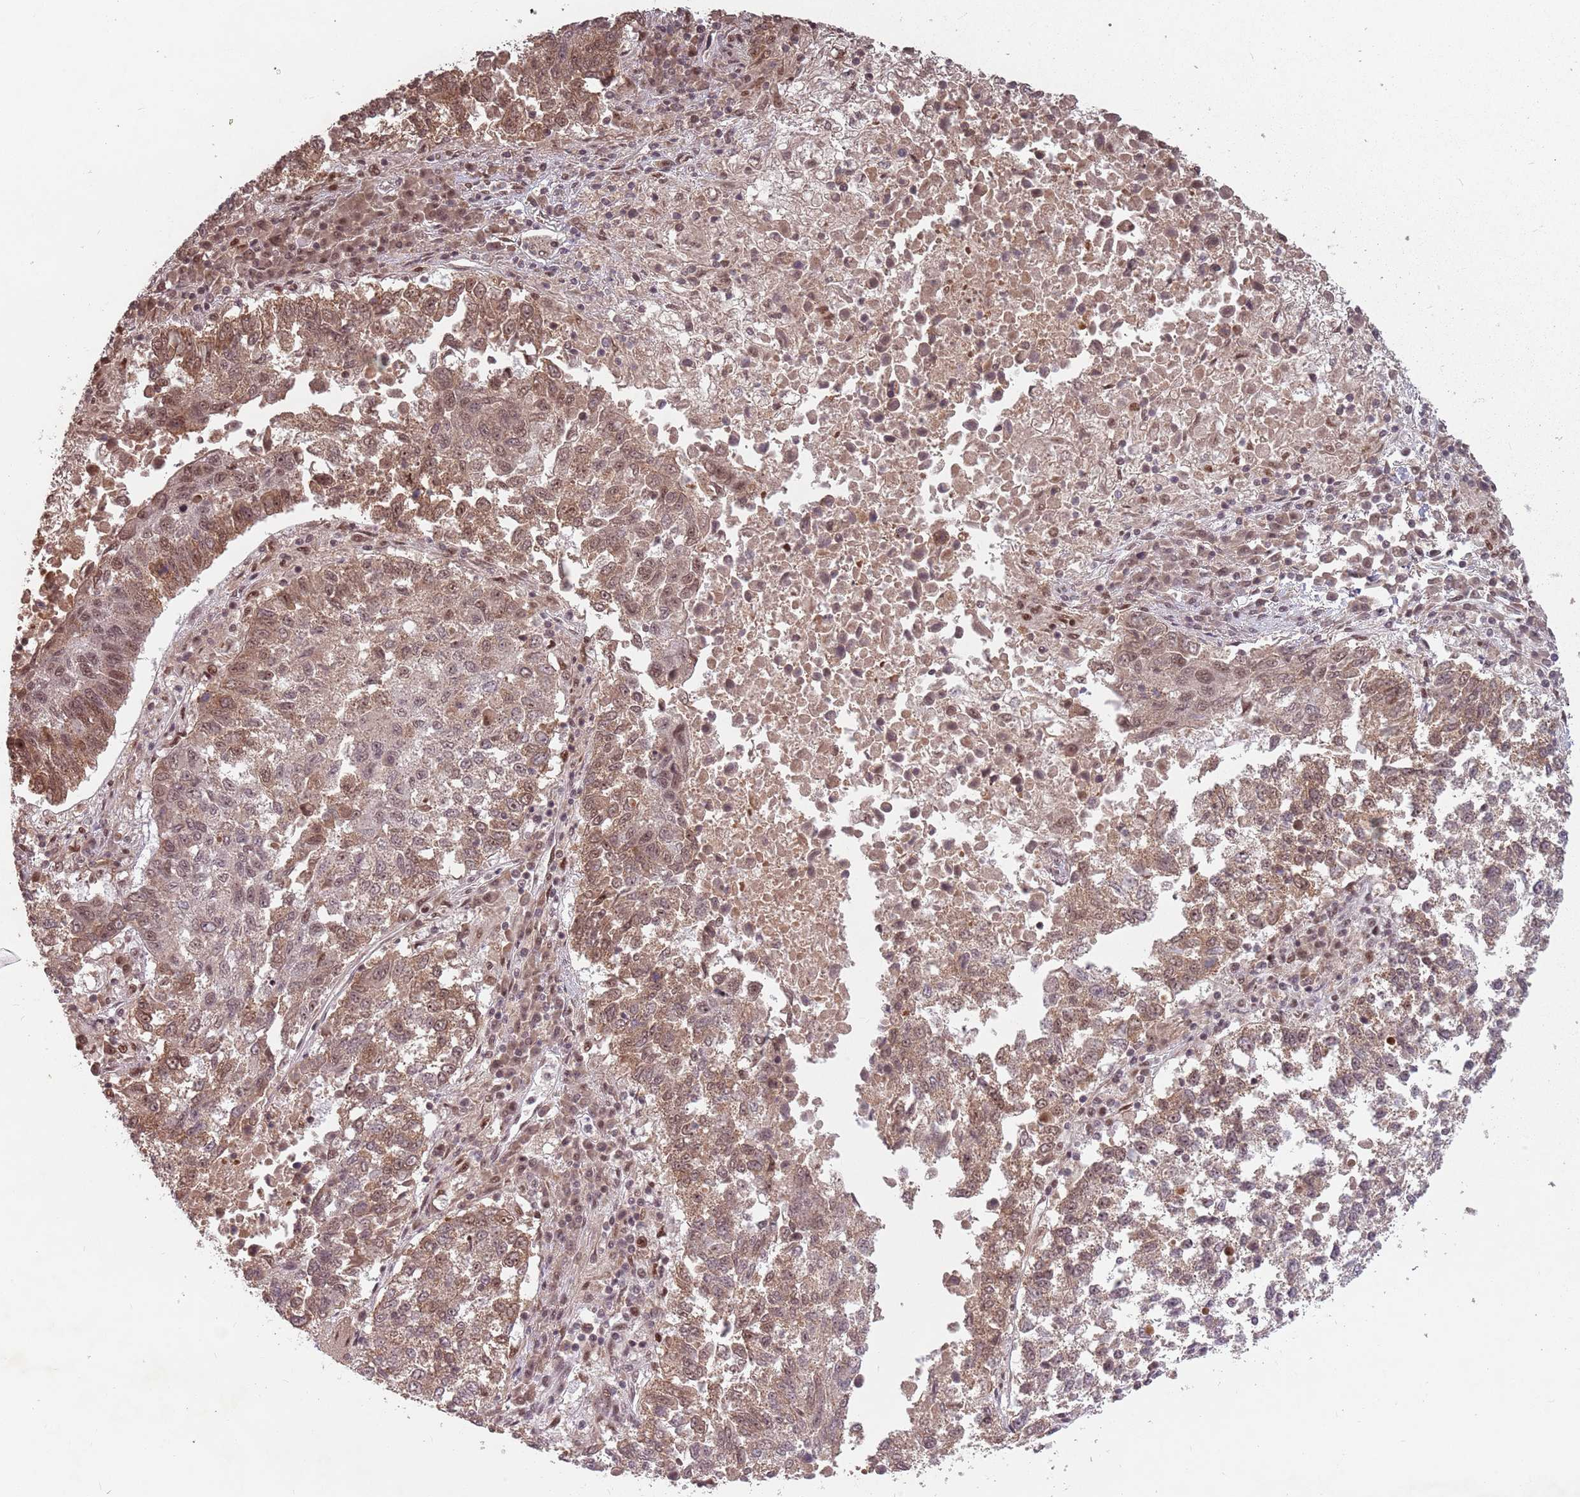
{"staining": {"intensity": "moderate", "quantity": ">75%", "location": "cytoplasmic/membranous,nuclear"}, "tissue": "lung cancer", "cell_type": "Tumor cells", "image_type": "cancer", "snomed": [{"axis": "morphology", "description": "Squamous cell carcinoma, NOS"}, {"axis": "topography", "description": "Lung"}], "caption": "Squamous cell carcinoma (lung) stained for a protein displays moderate cytoplasmic/membranous and nuclear positivity in tumor cells. (IHC, brightfield microscopy, high magnification).", "gene": "NCBP1", "patient": {"sex": "male", "age": 73}}